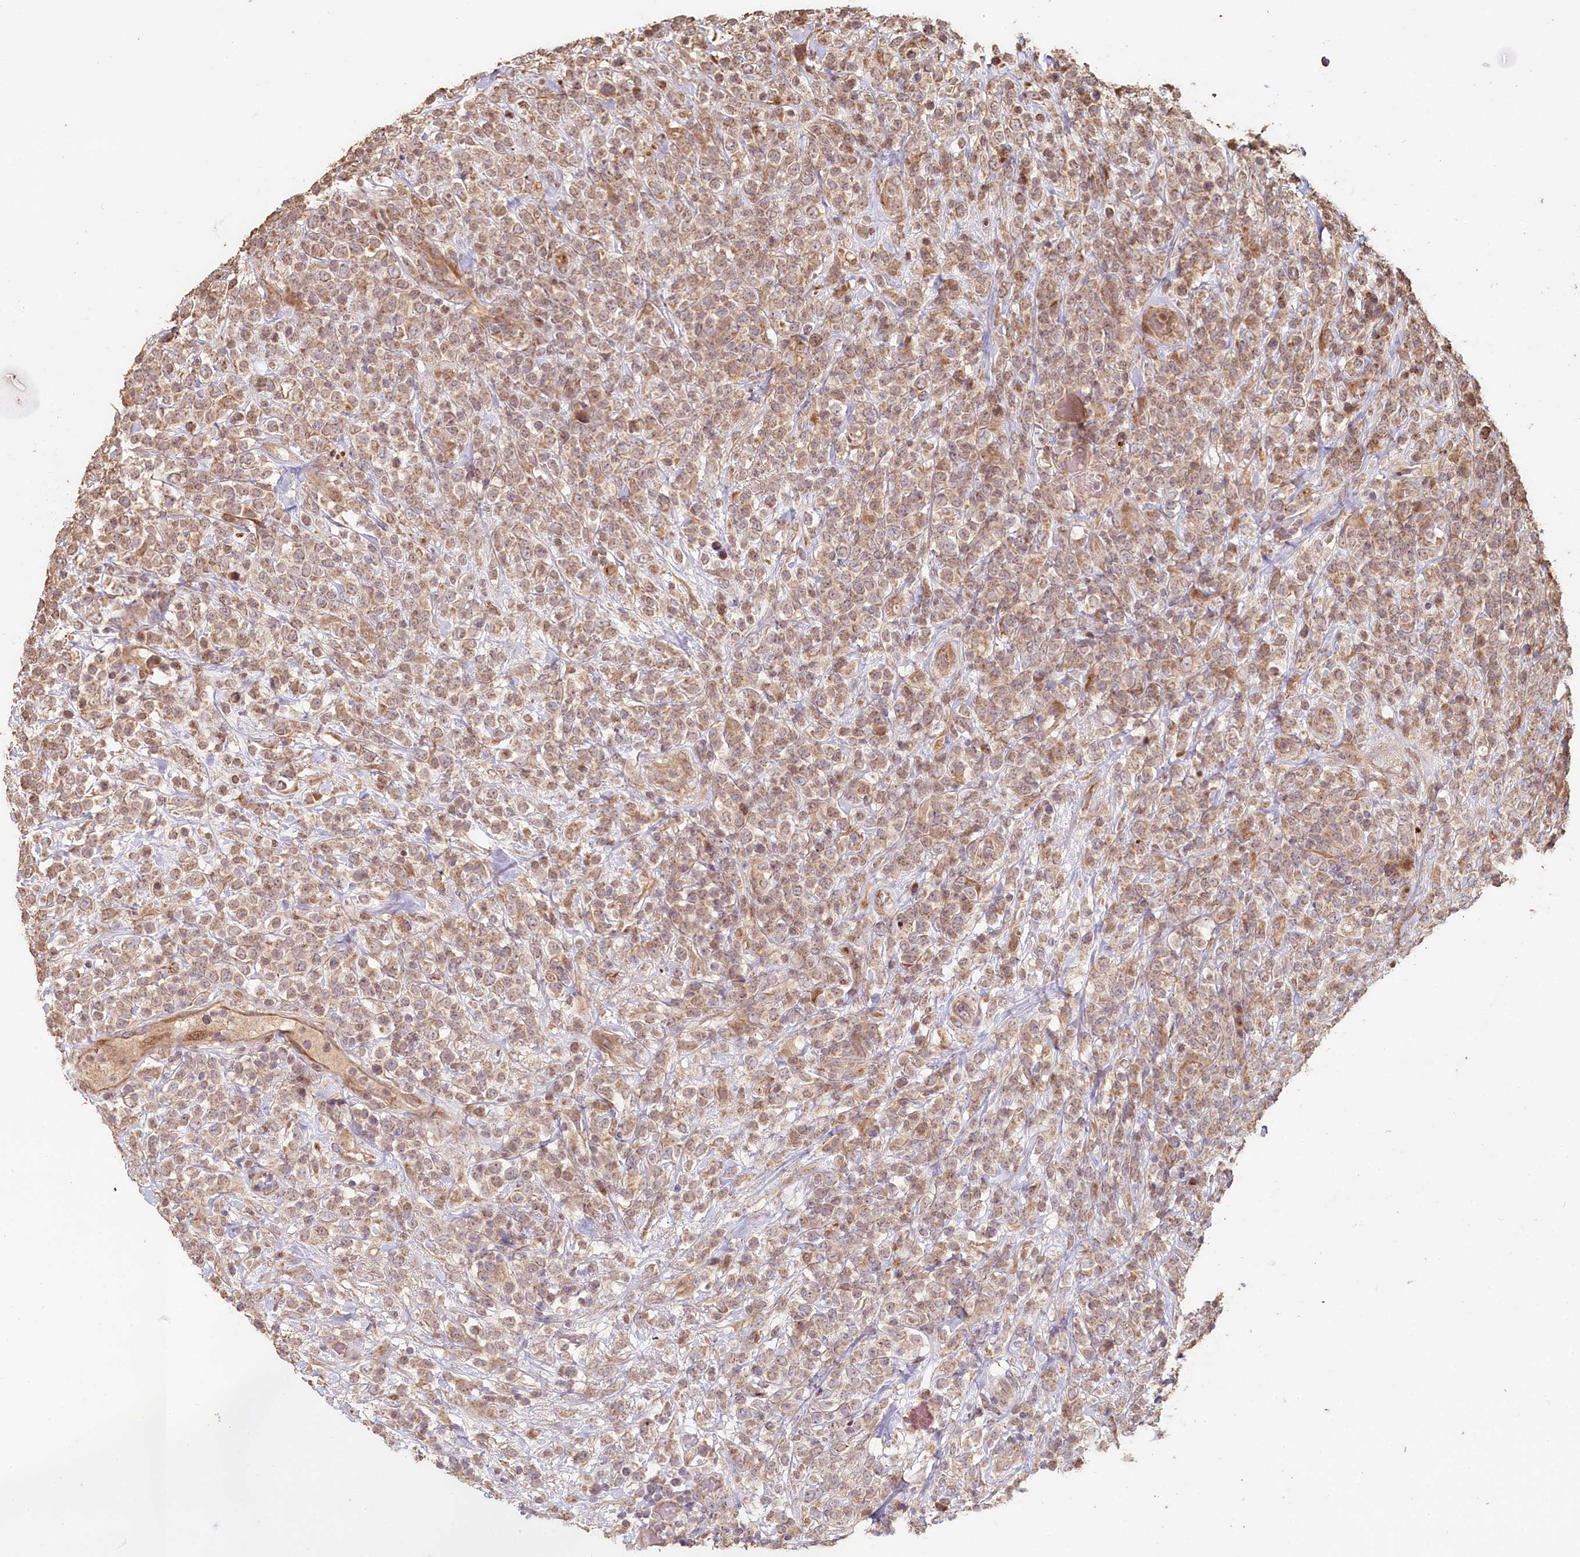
{"staining": {"intensity": "weak", "quantity": ">75%", "location": "cytoplasmic/membranous"}, "tissue": "lymphoma", "cell_type": "Tumor cells", "image_type": "cancer", "snomed": [{"axis": "morphology", "description": "Malignant lymphoma, non-Hodgkin's type, High grade"}, {"axis": "topography", "description": "Colon"}], "caption": "This image displays malignant lymphoma, non-Hodgkin's type (high-grade) stained with immunohistochemistry (IHC) to label a protein in brown. The cytoplasmic/membranous of tumor cells show weak positivity for the protein. Nuclei are counter-stained blue.", "gene": "HAL", "patient": {"sex": "female", "age": 53}}